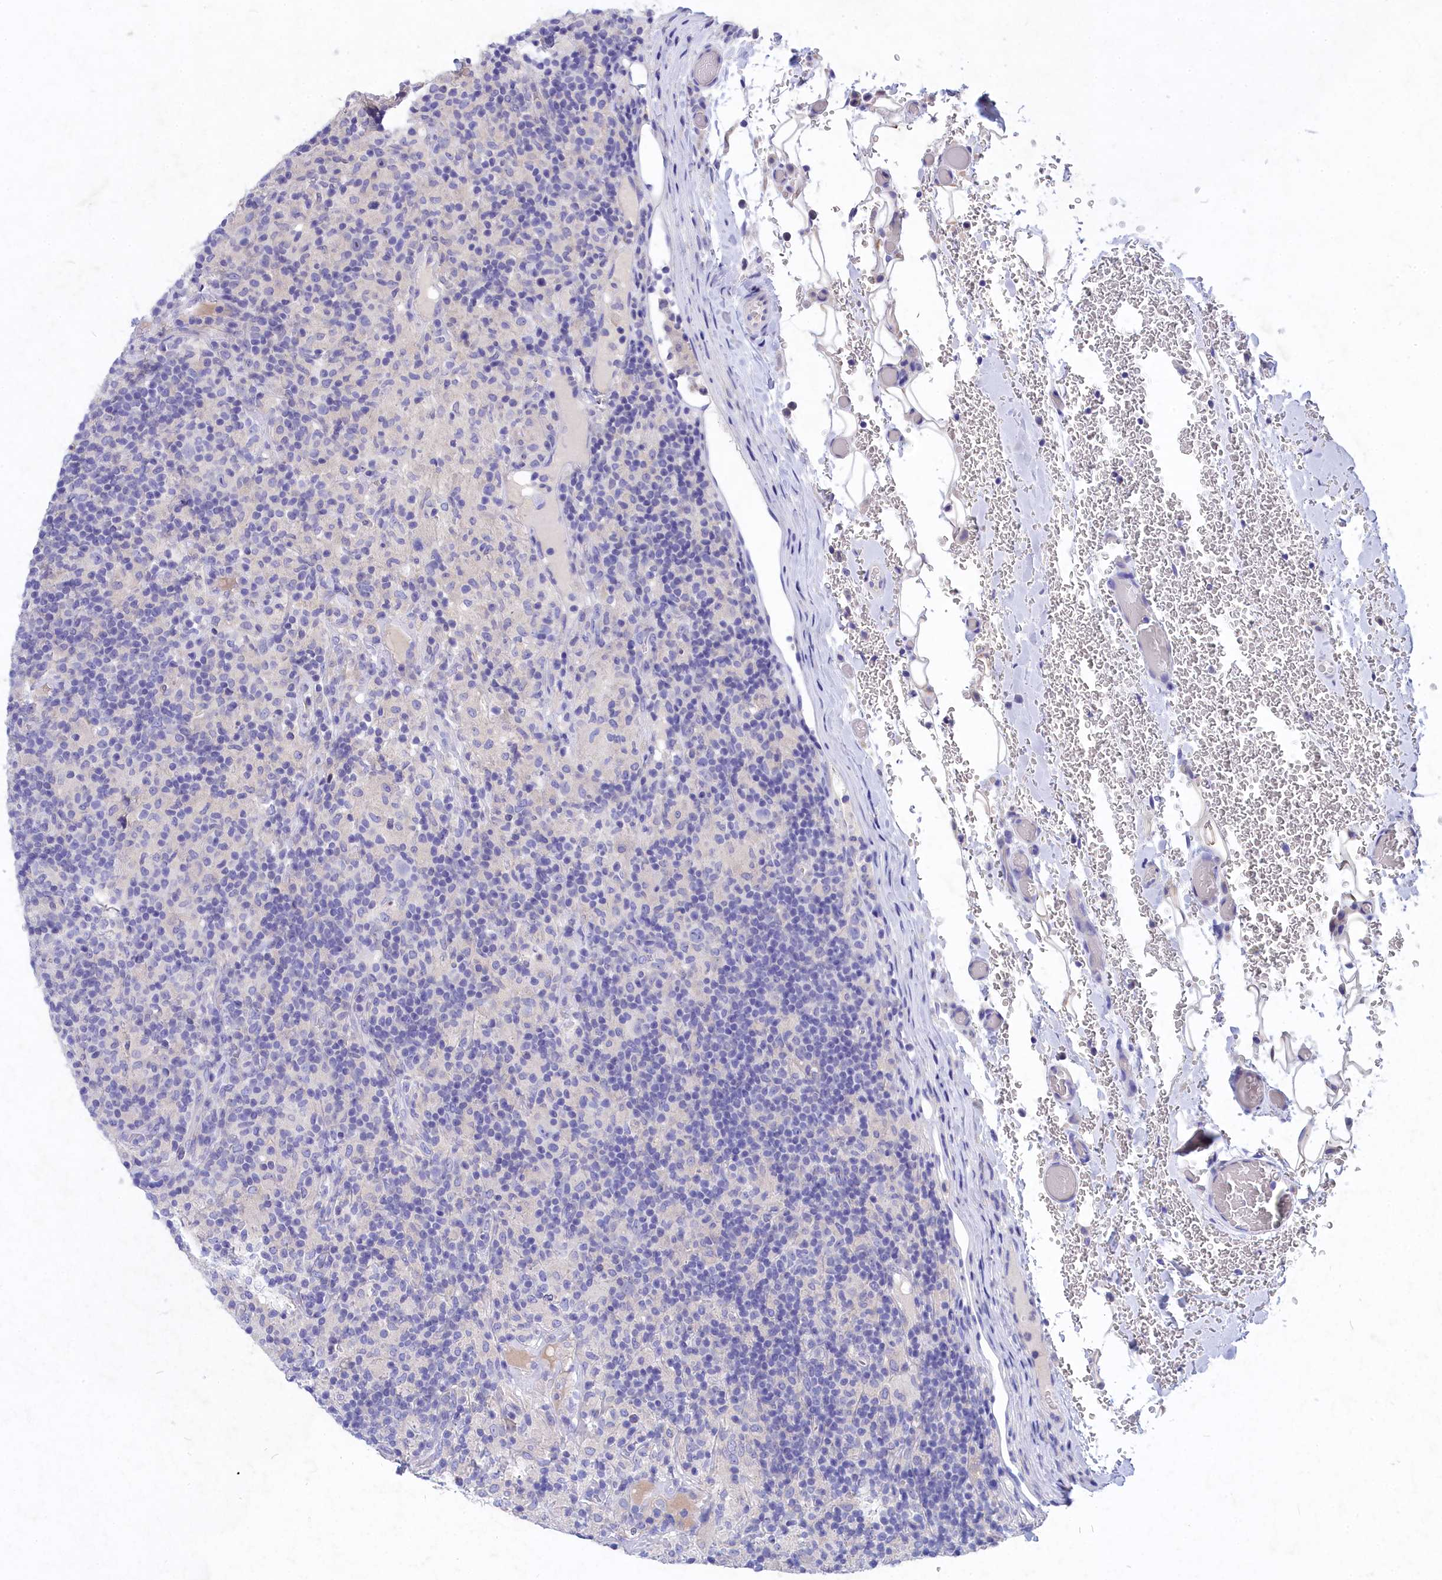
{"staining": {"intensity": "negative", "quantity": "none", "location": "none"}, "tissue": "lymphoma", "cell_type": "Tumor cells", "image_type": "cancer", "snomed": [{"axis": "morphology", "description": "Hodgkin's disease, NOS"}, {"axis": "topography", "description": "Lymph node"}], "caption": "This is a micrograph of immunohistochemistry (IHC) staining of Hodgkin's disease, which shows no expression in tumor cells. (Immunohistochemistry, brightfield microscopy, high magnification).", "gene": "DEFB119", "patient": {"sex": "male", "age": 70}}